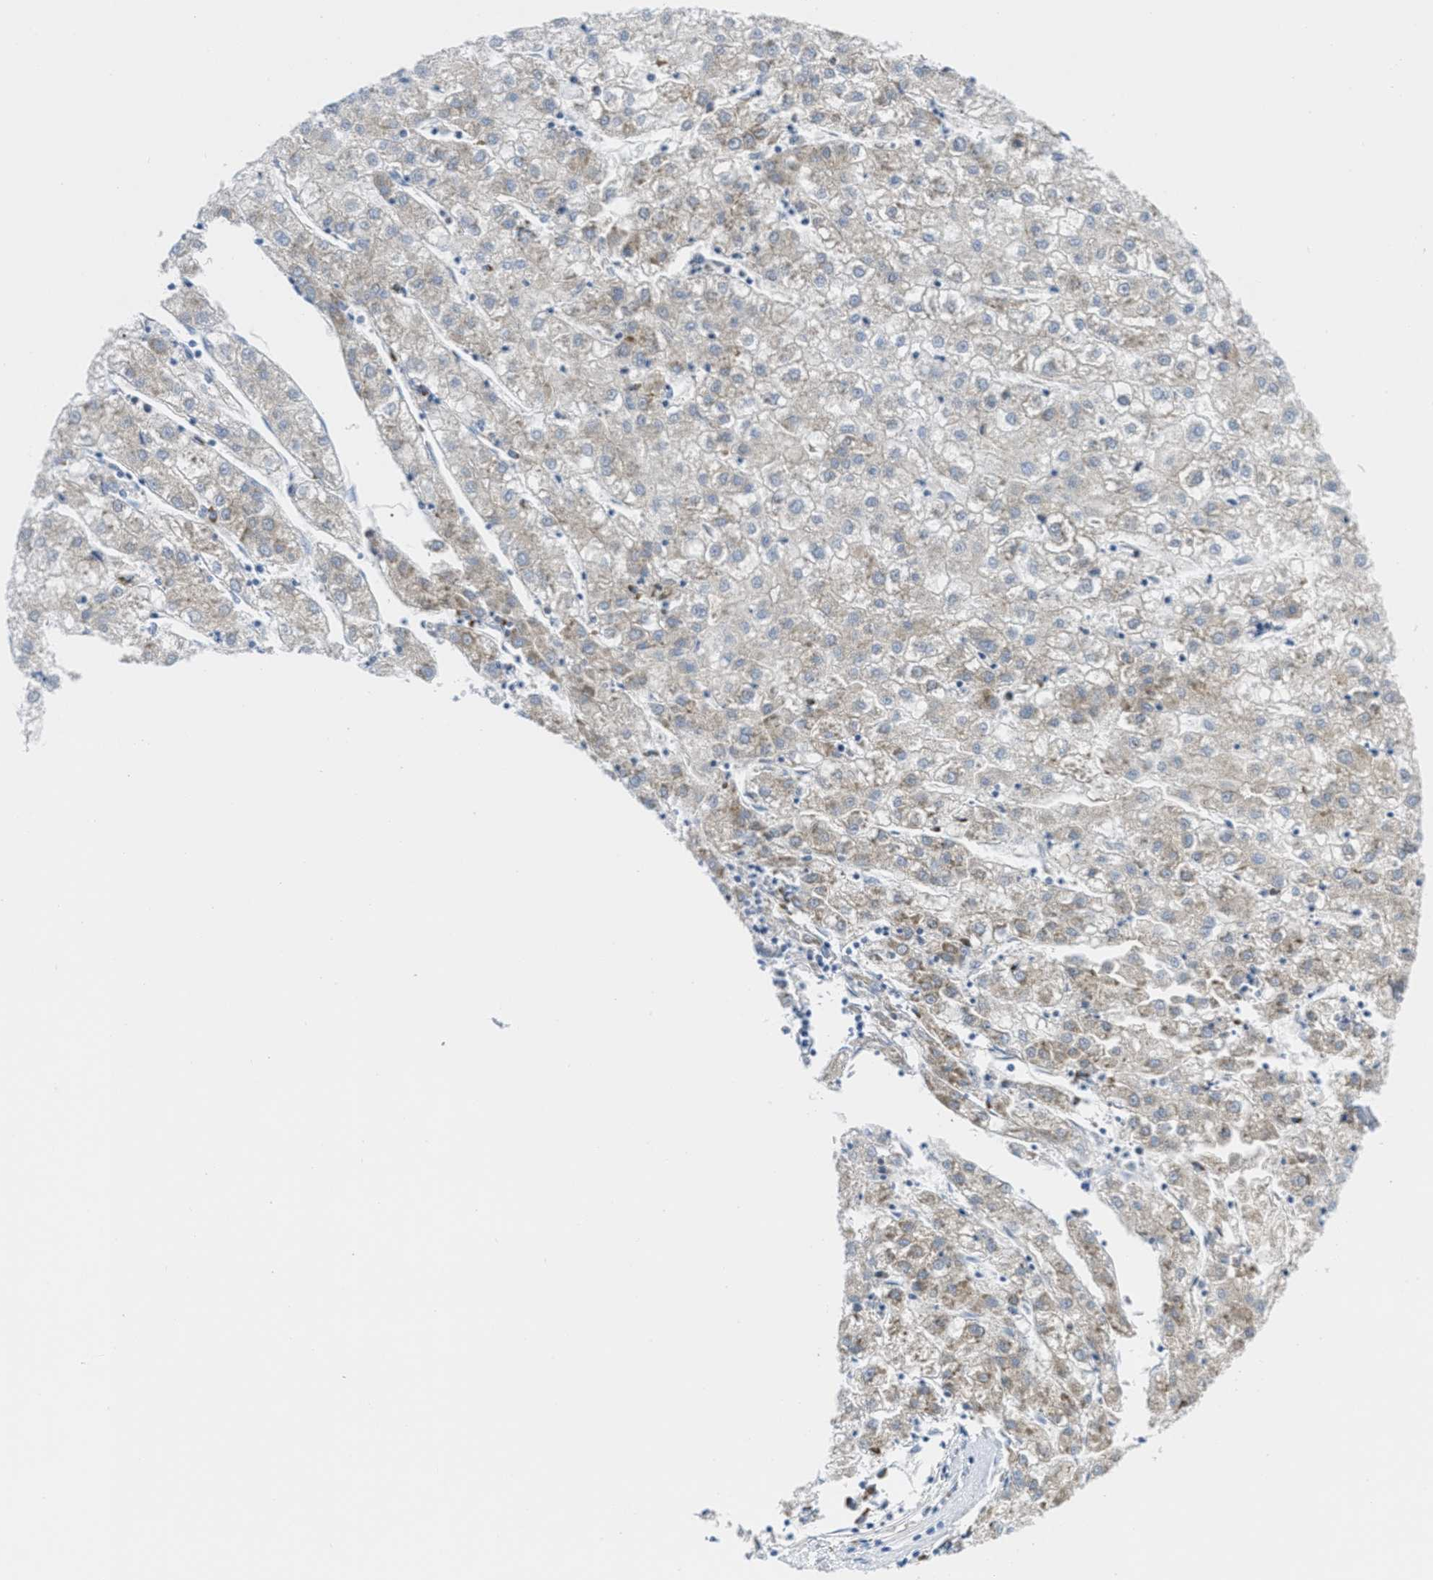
{"staining": {"intensity": "moderate", "quantity": "<25%", "location": "cytoplasmic/membranous"}, "tissue": "liver cancer", "cell_type": "Tumor cells", "image_type": "cancer", "snomed": [{"axis": "morphology", "description": "Carcinoma, Hepatocellular, NOS"}, {"axis": "topography", "description": "Liver"}], "caption": "Protein expression analysis of human liver hepatocellular carcinoma reveals moderate cytoplasmic/membranous expression in approximately <25% of tumor cells. (DAB (3,3'-diaminobenzidine) IHC with brightfield microscopy, high magnification).", "gene": "ORC6", "patient": {"sex": "male", "age": 72}}